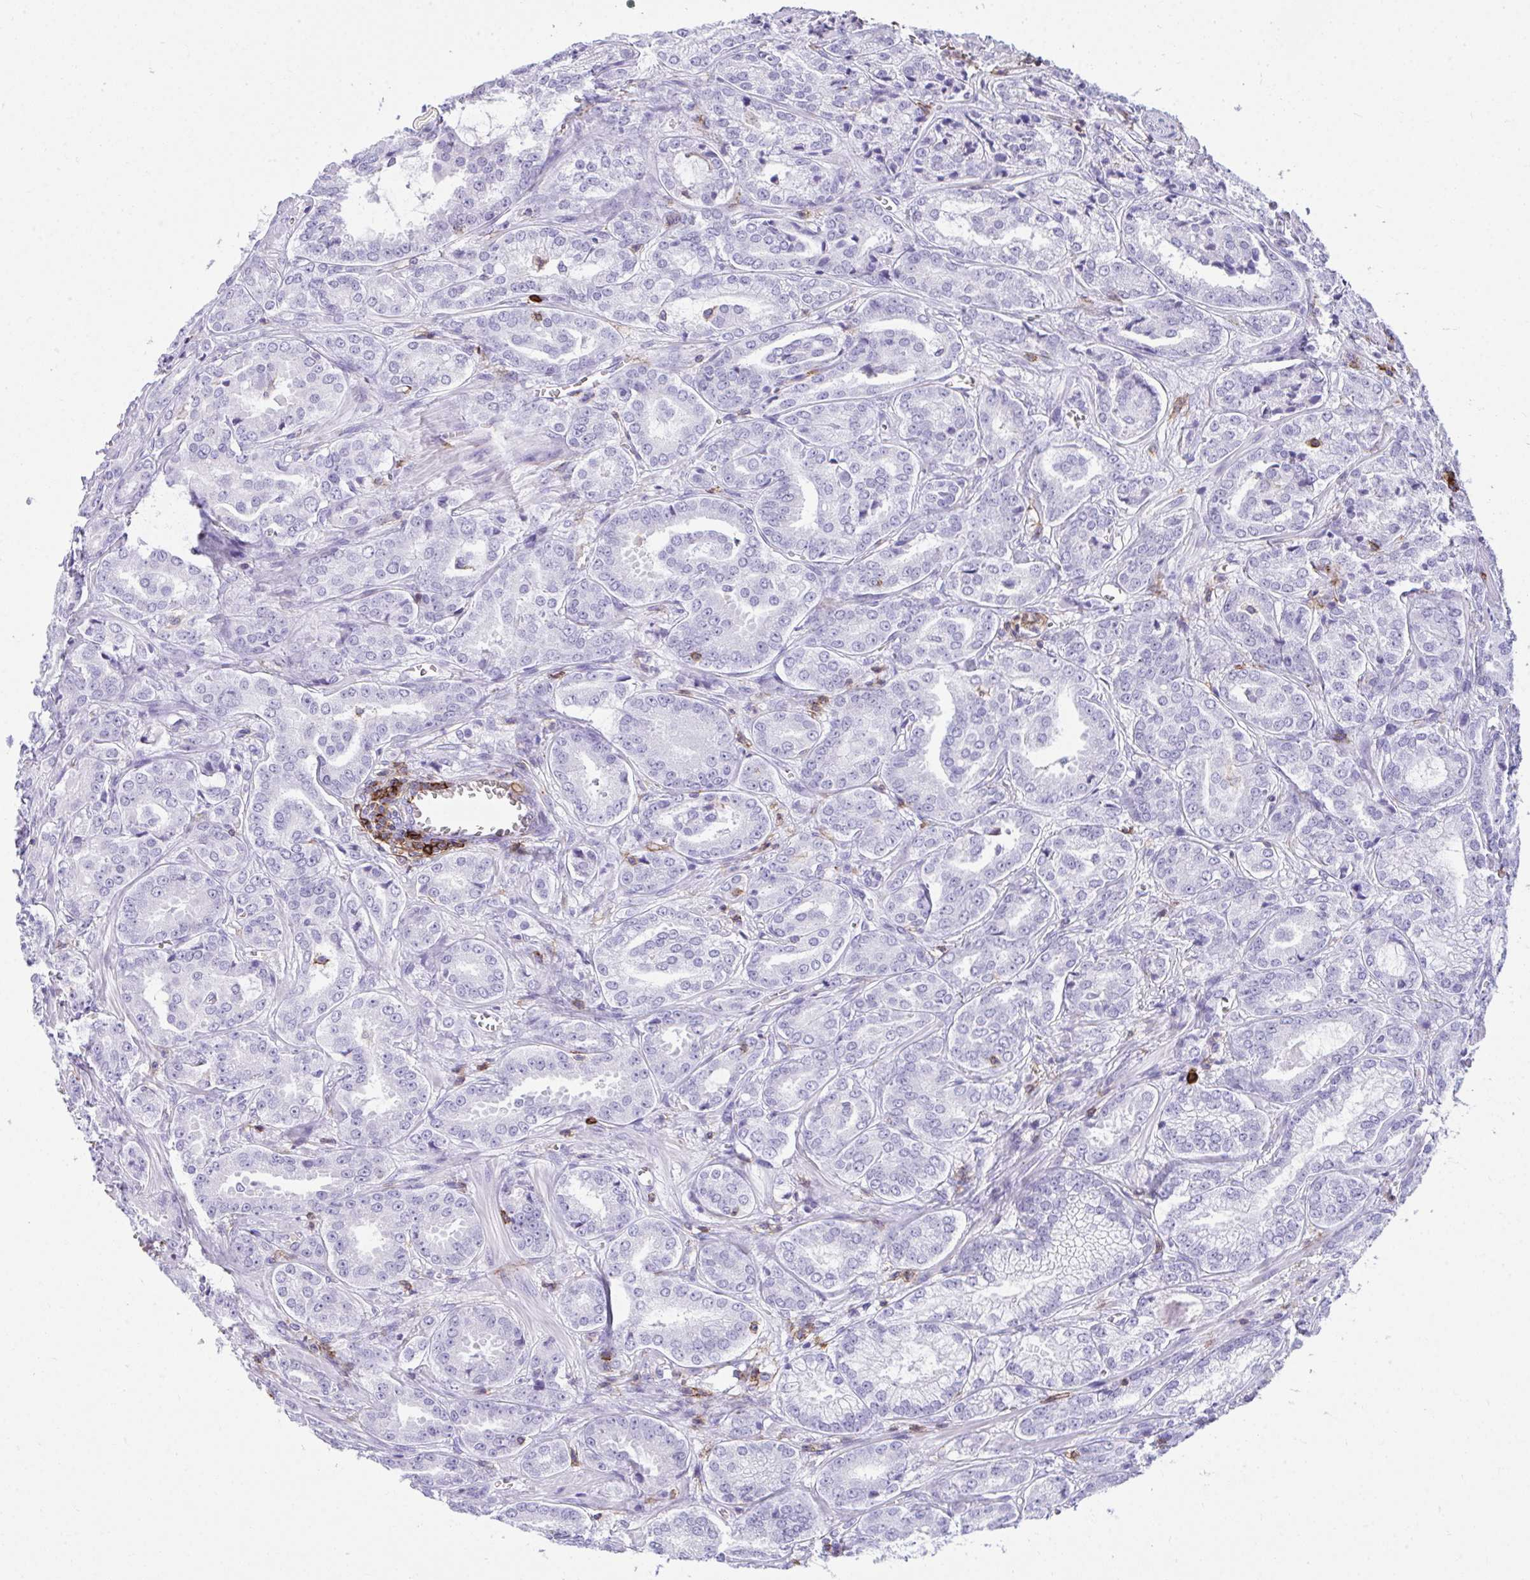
{"staining": {"intensity": "negative", "quantity": "none", "location": "none"}, "tissue": "prostate cancer", "cell_type": "Tumor cells", "image_type": "cancer", "snomed": [{"axis": "morphology", "description": "Adenocarcinoma, High grade"}, {"axis": "topography", "description": "Prostate"}], "caption": "Prostate high-grade adenocarcinoma was stained to show a protein in brown. There is no significant staining in tumor cells. The staining is performed using DAB brown chromogen with nuclei counter-stained in using hematoxylin.", "gene": "SPN", "patient": {"sex": "male", "age": 64}}